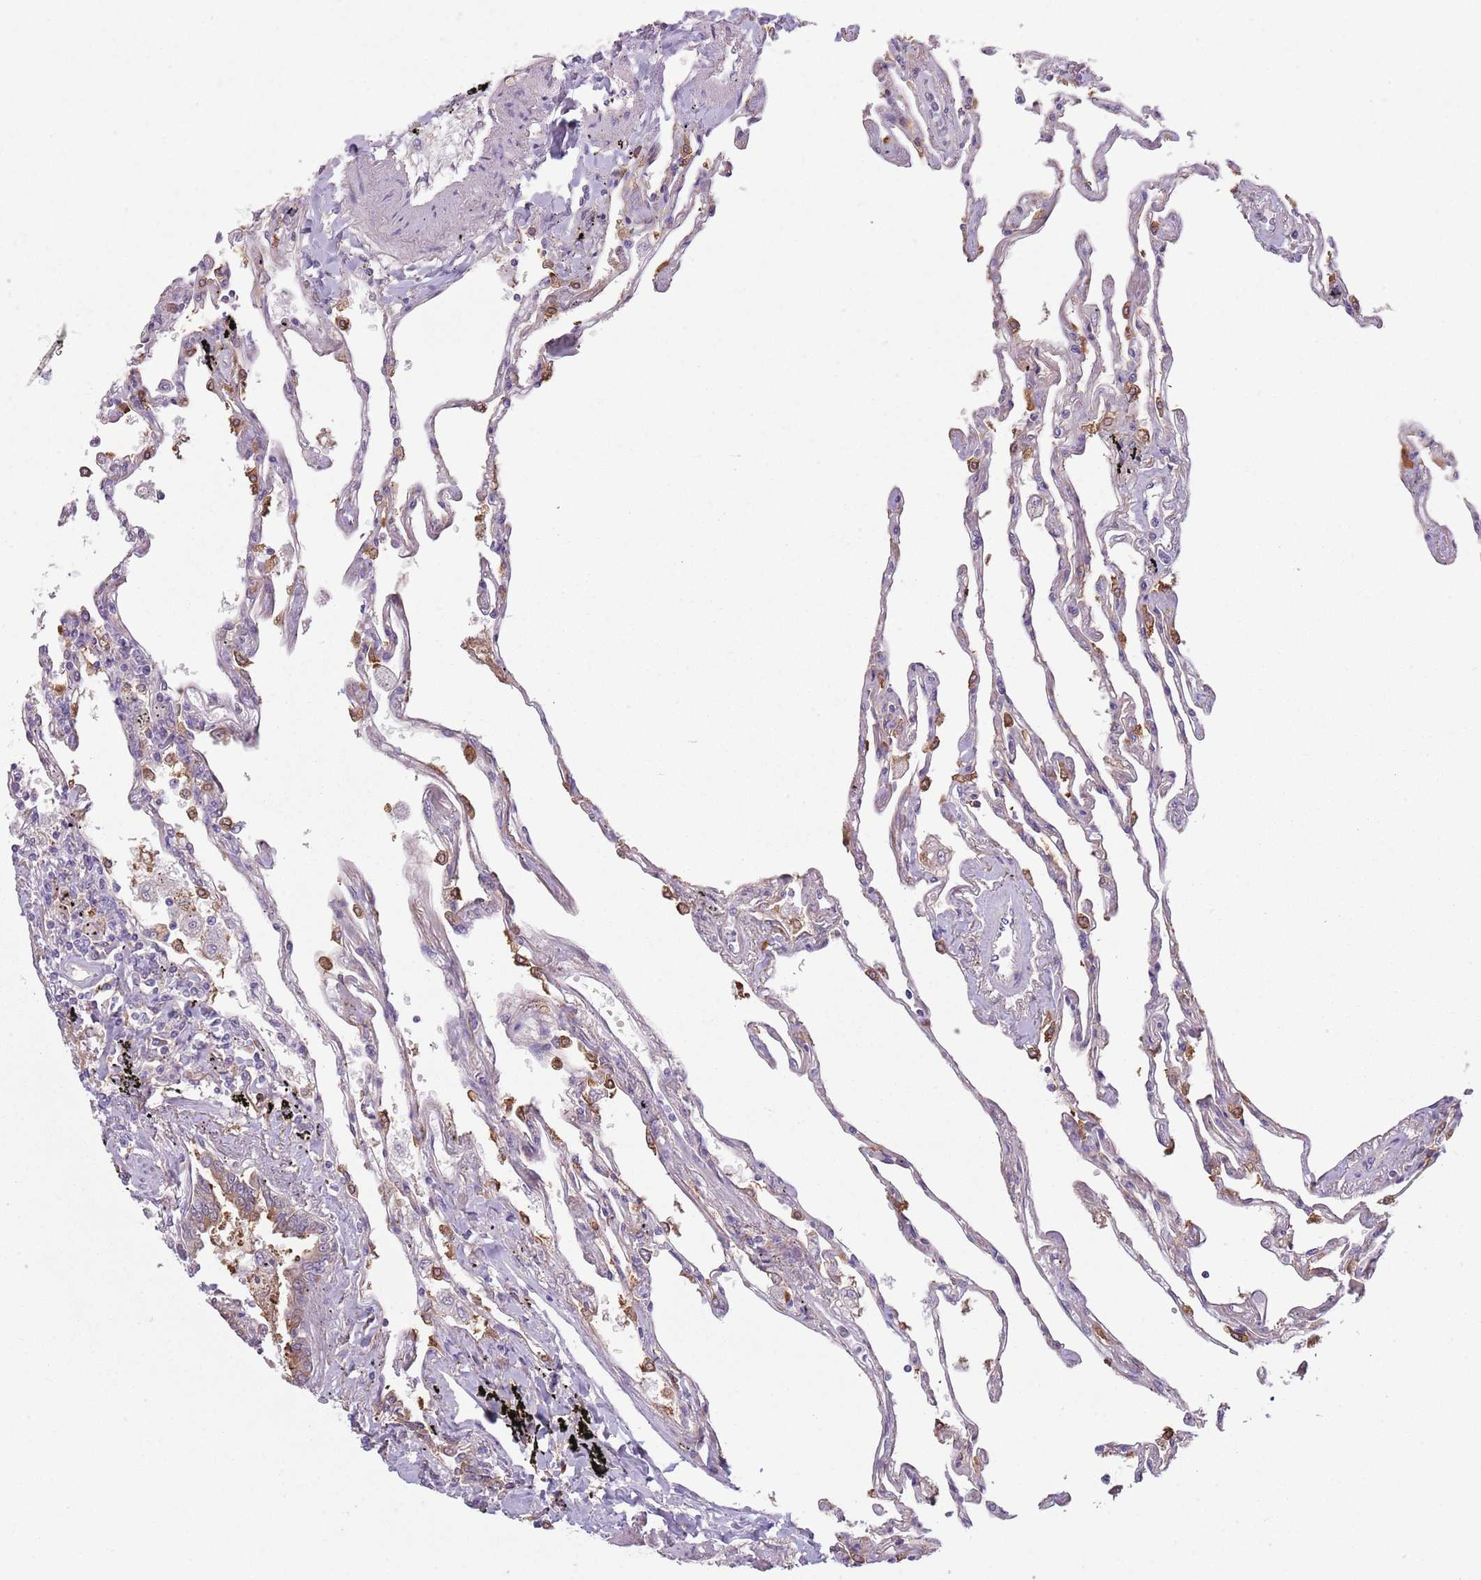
{"staining": {"intensity": "moderate", "quantity": "25%-75%", "location": "cytoplasmic/membranous"}, "tissue": "lung", "cell_type": "Alveolar cells", "image_type": "normal", "snomed": [{"axis": "morphology", "description": "Normal tissue, NOS"}, {"axis": "topography", "description": "Lung"}], "caption": "Immunohistochemistry (IHC) histopathology image of benign lung: lung stained using IHC reveals medium levels of moderate protein expression localized specifically in the cytoplasmic/membranous of alveolar cells, appearing as a cytoplasmic/membranous brown color.", "gene": "COQ5", "patient": {"sex": "female", "age": 67}}